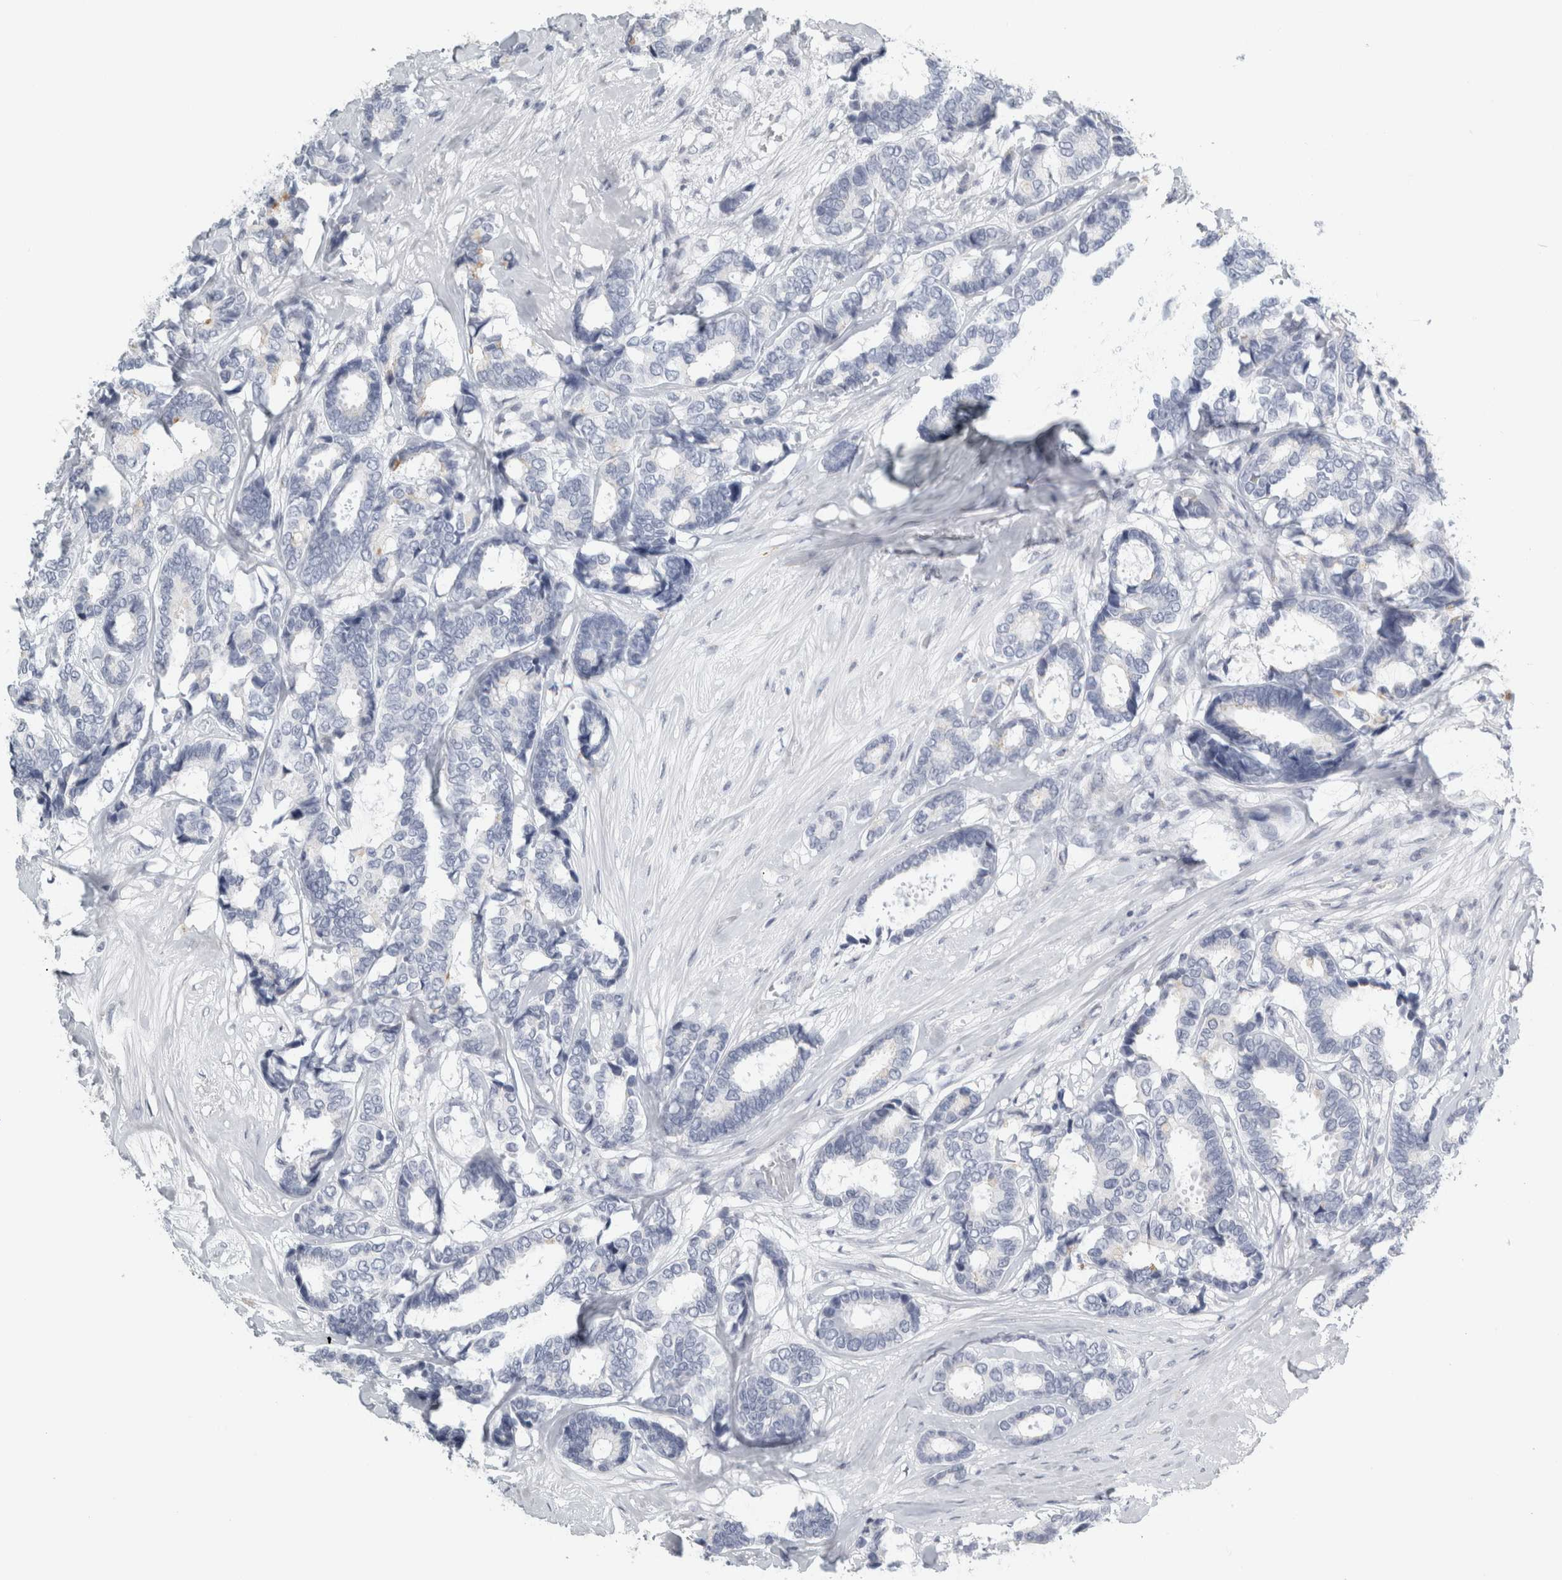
{"staining": {"intensity": "negative", "quantity": "none", "location": "none"}, "tissue": "breast cancer", "cell_type": "Tumor cells", "image_type": "cancer", "snomed": [{"axis": "morphology", "description": "Duct carcinoma"}, {"axis": "topography", "description": "Breast"}], "caption": "Tumor cells are negative for protein expression in human breast cancer.", "gene": "CPE", "patient": {"sex": "female", "age": 87}}